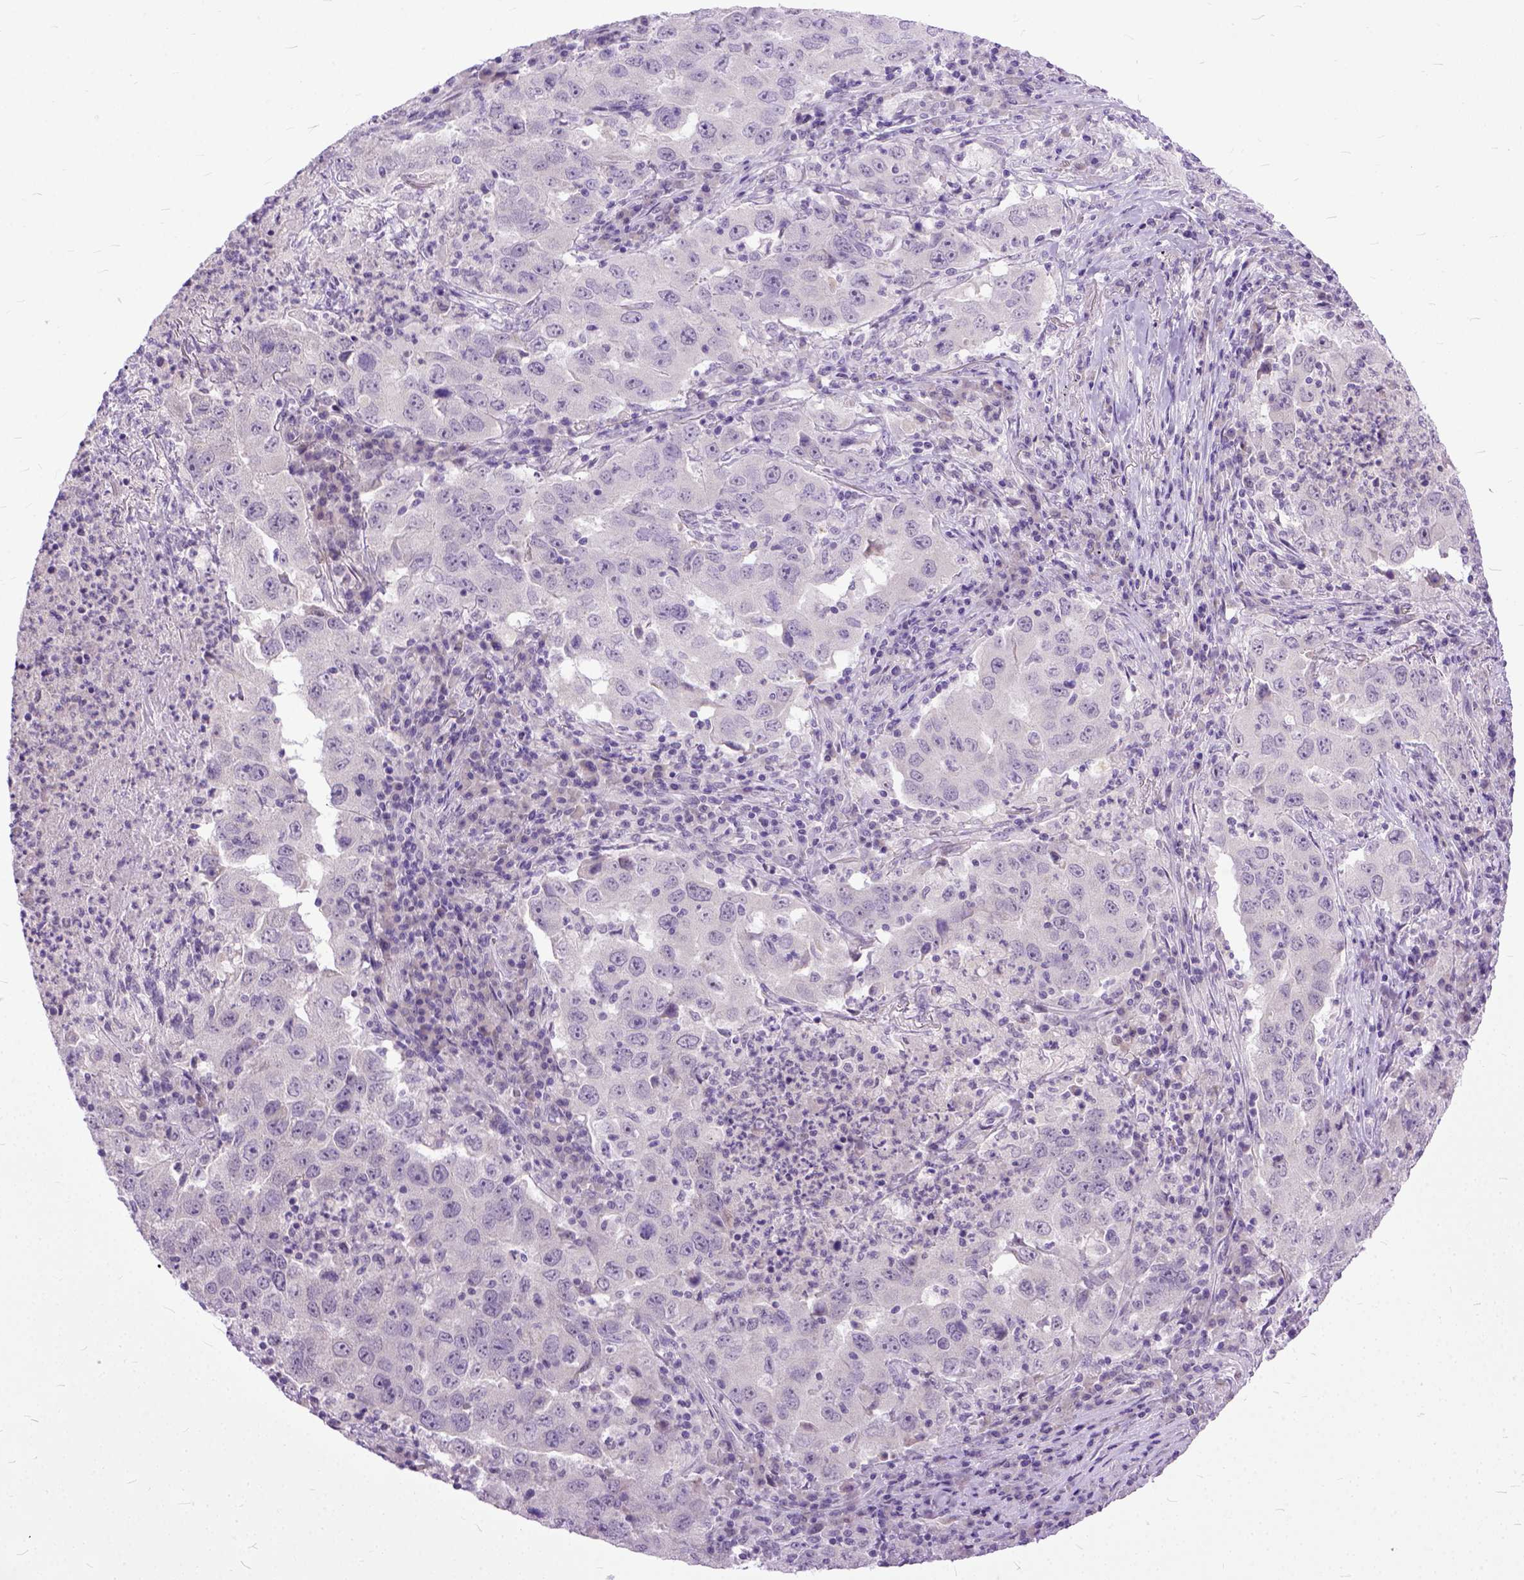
{"staining": {"intensity": "negative", "quantity": "none", "location": "none"}, "tissue": "lung cancer", "cell_type": "Tumor cells", "image_type": "cancer", "snomed": [{"axis": "morphology", "description": "Adenocarcinoma, NOS"}, {"axis": "topography", "description": "Lung"}], "caption": "DAB immunohistochemical staining of human lung cancer demonstrates no significant positivity in tumor cells.", "gene": "TCEAL7", "patient": {"sex": "male", "age": 73}}